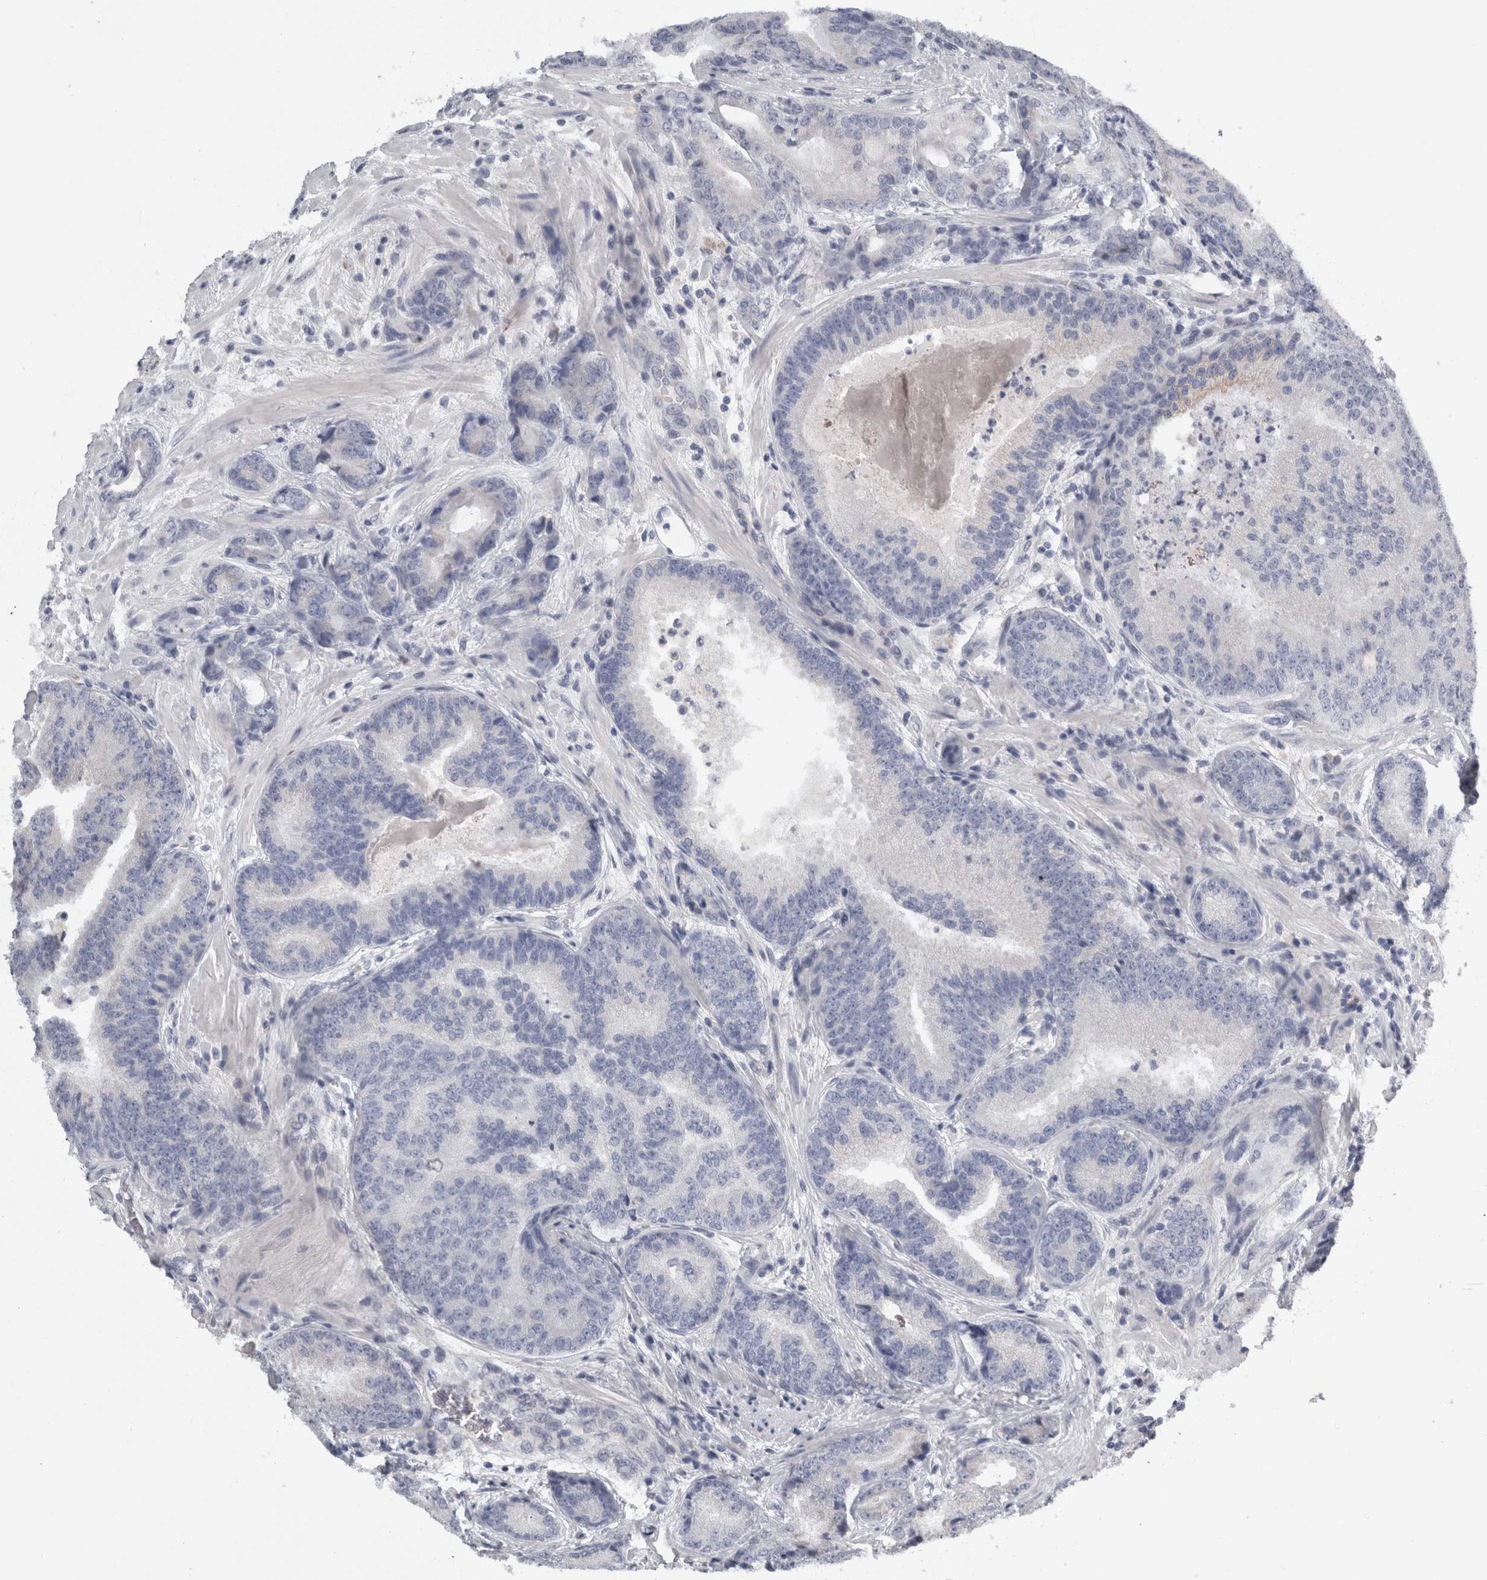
{"staining": {"intensity": "negative", "quantity": "none", "location": "none"}, "tissue": "prostate cancer", "cell_type": "Tumor cells", "image_type": "cancer", "snomed": [{"axis": "morphology", "description": "Adenocarcinoma, High grade"}, {"axis": "topography", "description": "Prostate"}], "caption": "Tumor cells are negative for protein expression in human prostate high-grade adenocarcinoma.", "gene": "TCAP", "patient": {"sex": "male", "age": 55}}